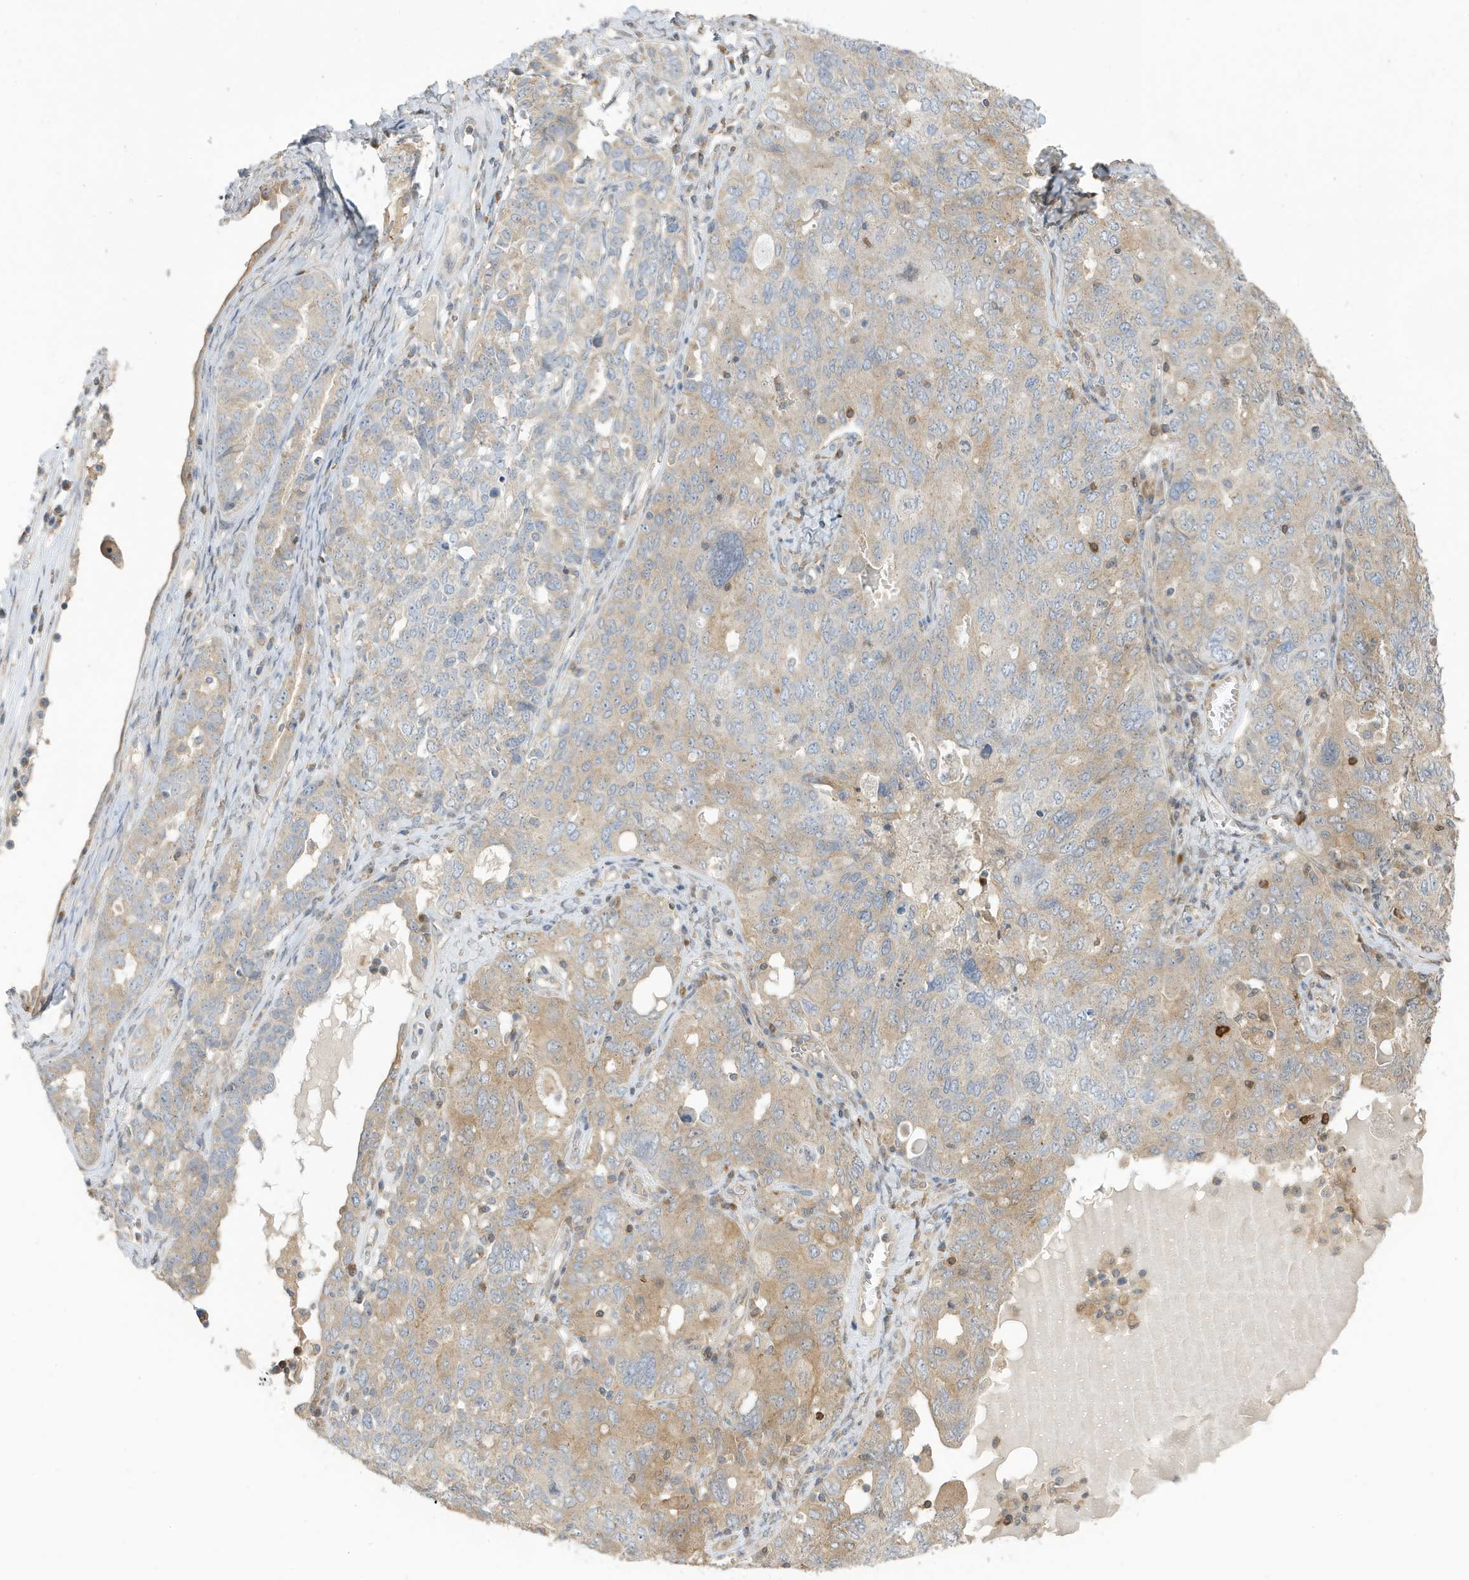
{"staining": {"intensity": "weak", "quantity": "25%-75%", "location": "cytoplasmic/membranous"}, "tissue": "ovarian cancer", "cell_type": "Tumor cells", "image_type": "cancer", "snomed": [{"axis": "morphology", "description": "Carcinoma, endometroid"}, {"axis": "topography", "description": "Ovary"}], "caption": "IHC micrograph of neoplastic tissue: endometroid carcinoma (ovarian) stained using IHC reveals low levels of weak protein expression localized specifically in the cytoplasmic/membranous of tumor cells, appearing as a cytoplasmic/membranous brown color.", "gene": "TAB3", "patient": {"sex": "female", "age": 62}}